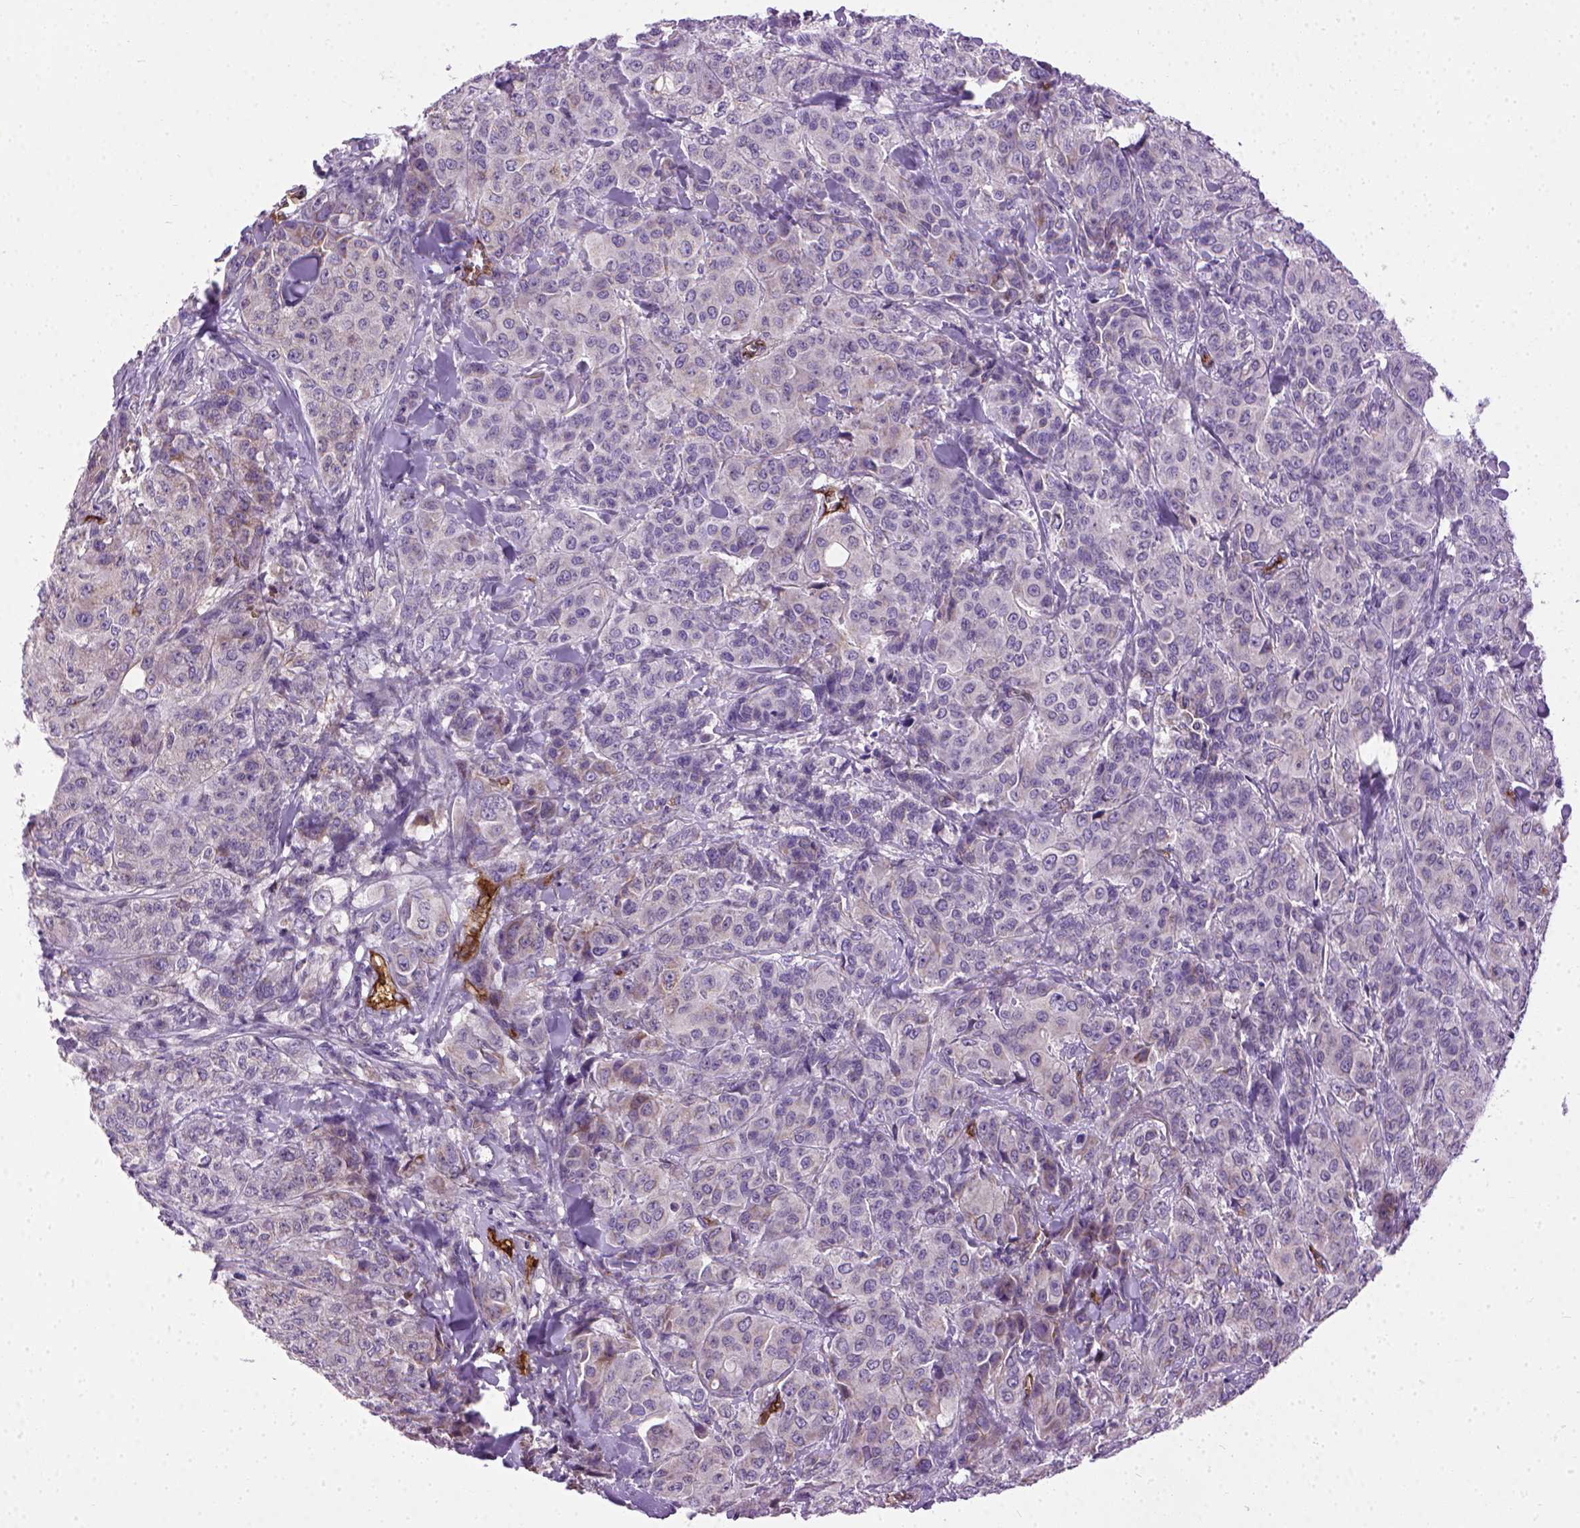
{"staining": {"intensity": "negative", "quantity": "none", "location": "none"}, "tissue": "breast cancer", "cell_type": "Tumor cells", "image_type": "cancer", "snomed": [{"axis": "morphology", "description": "Duct carcinoma"}, {"axis": "topography", "description": "Breast"}], "caption": "IHC image of intraductal carcinoma (breast) stained for a protein (brown), which displays no staining in tumor cells.", "gene": "ENG", "patient": {"sex": "female", "age": 43}}